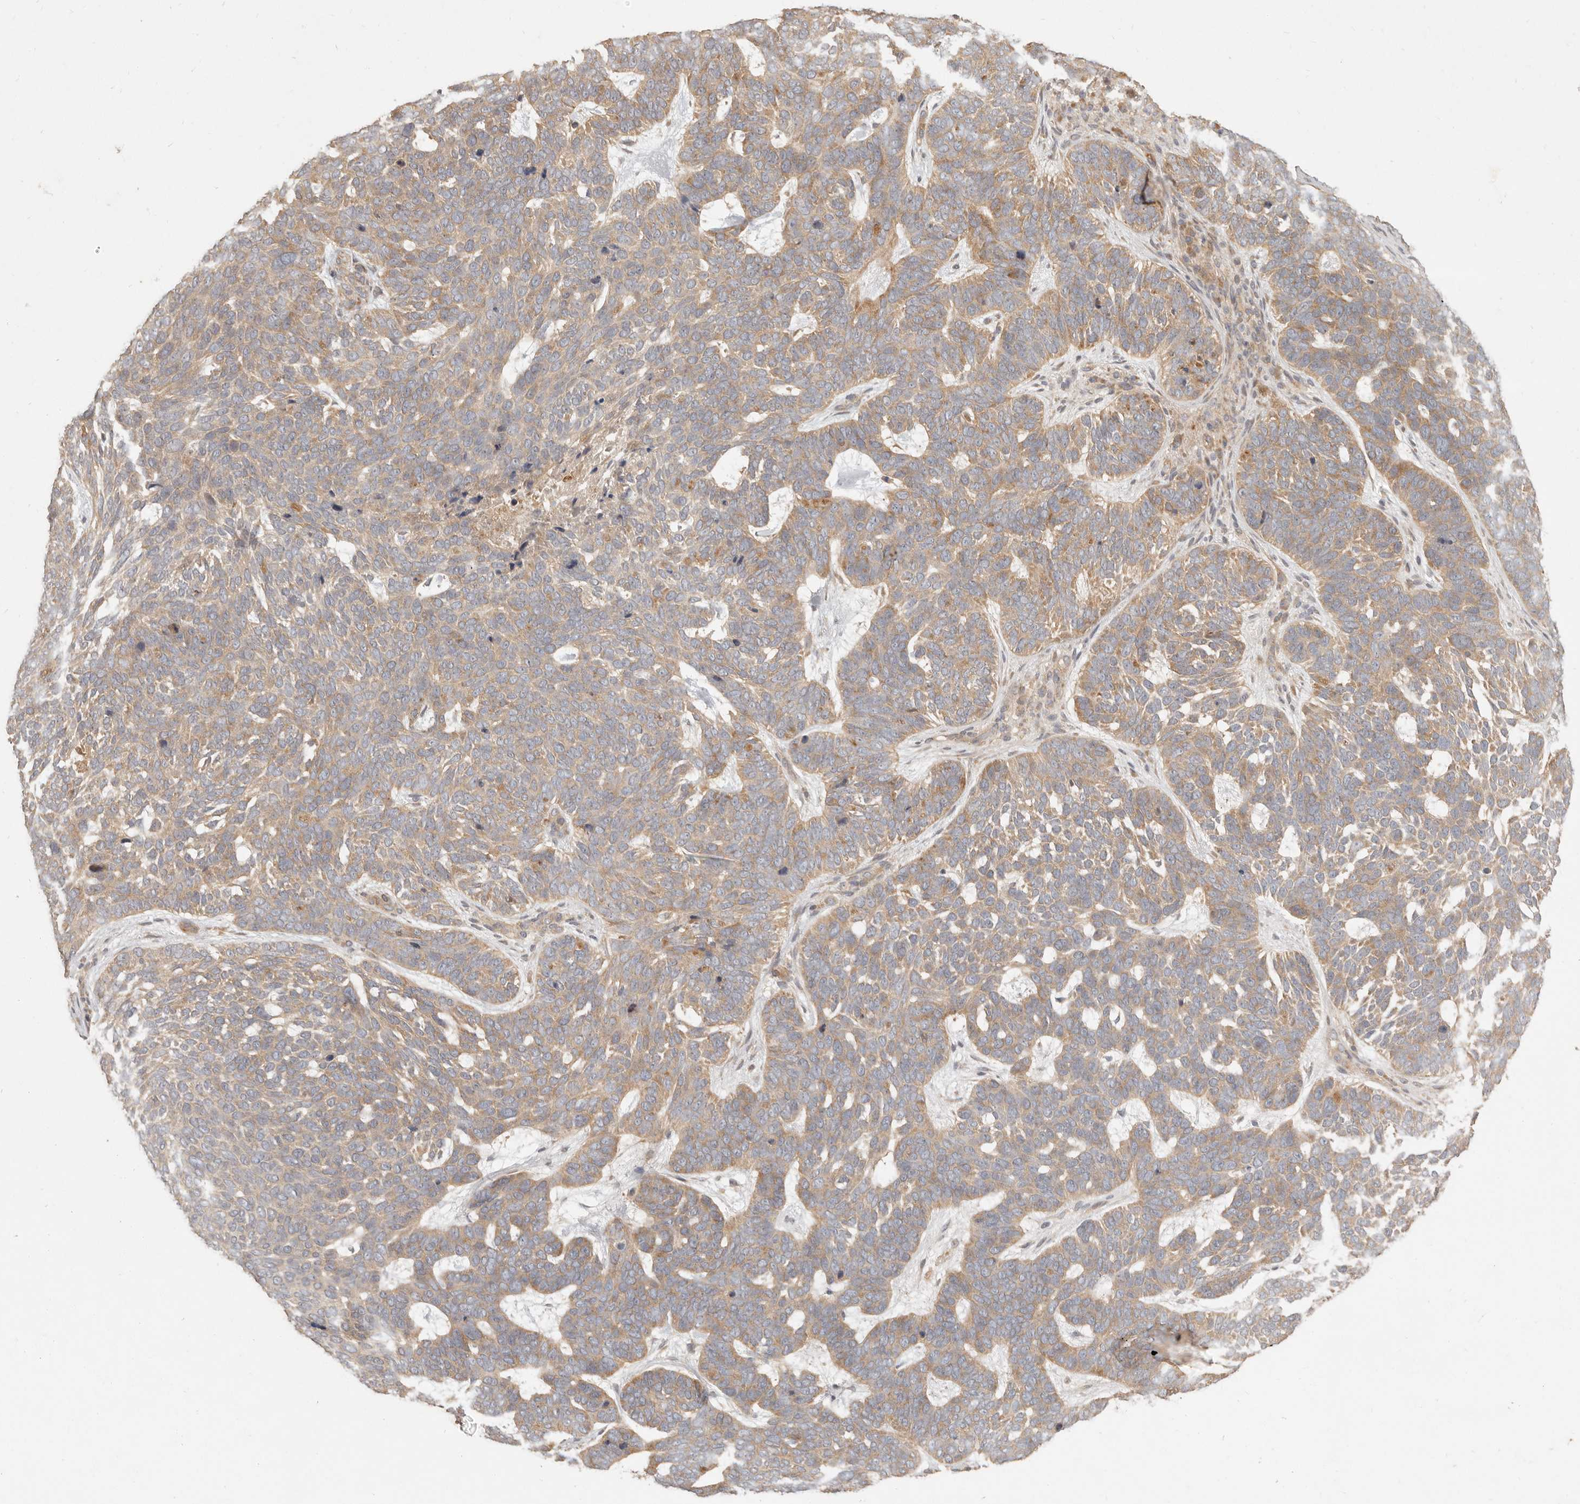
{"staining": {"intensity": "weak", "quantity": ">75%", "location": "cytoplasmic/membranous"}, "tissue": "skin cancer", "cell_type": "Tumor cells", "image_type": "cancer", "snomed": [{"axis": "morphology", "description": "Basal cell carcinoma"}, {"axis": "topography", "description": "Skin"}], "caption": "DAB (3,3'-diaminobenzidine) immunohistochemical staining of human skin basal cell carcinoma exhibits weak cytoplasmic/membranous protein expression in approximately >75% of tumor cells.", "gene": "VIPR1", "patient": {"sex": "female", "age": 85}}